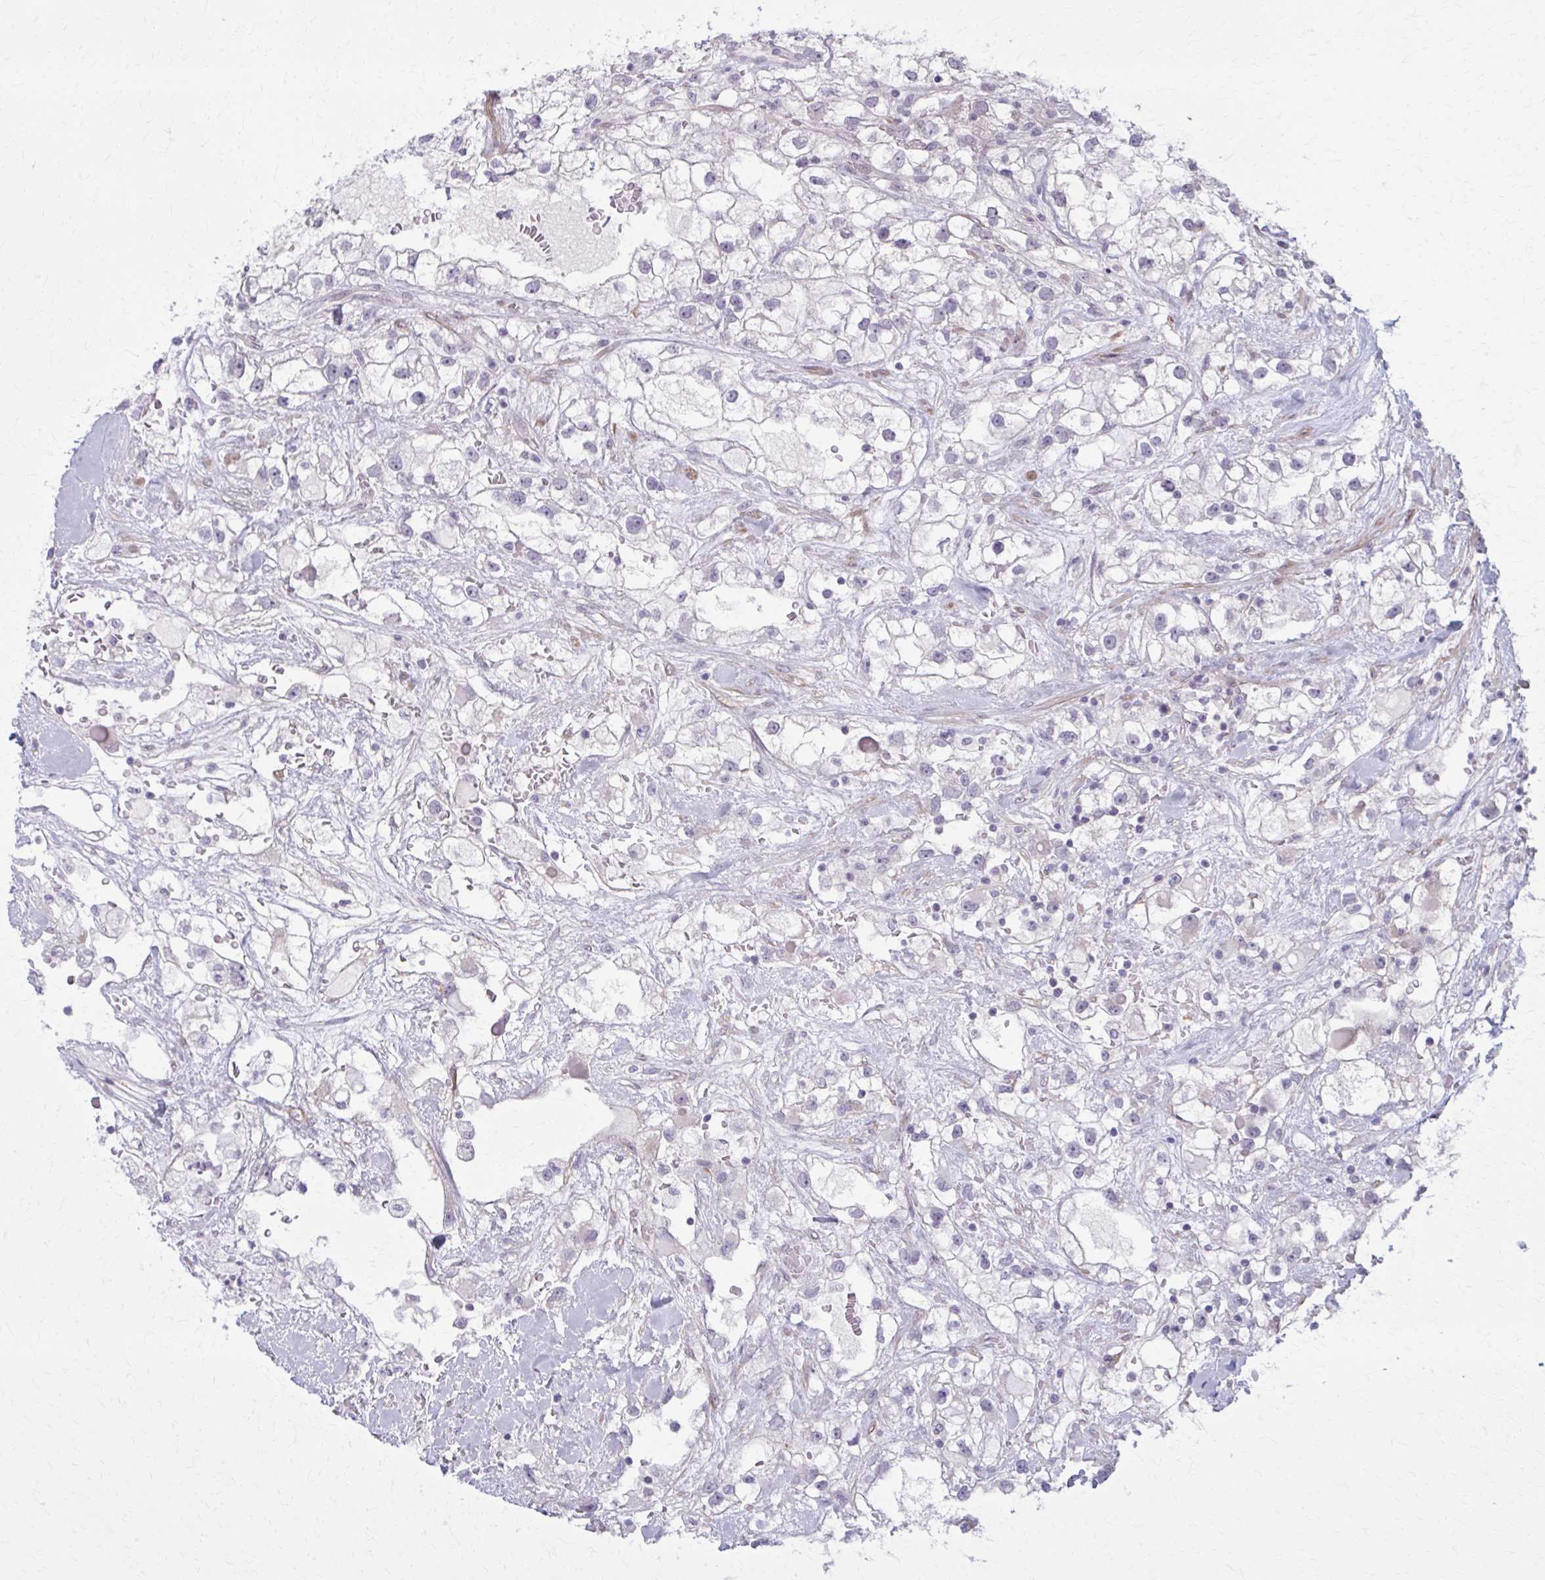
{"staining": {"intensity": "negative", "quantity": "none", "location": "none"}, "tissue": "renal cancer", "cell_type": "Tumor cells", "image_type": "cancer", "snomed": [{"axis": "morphology", "description": "Adenocarcinoma, NOS"}, {"axis": "topography", "description": "Kidney"}], "caption": "An image of renal cancer (adenocarcinoma) stained for a protein exhibits no brown staining in tumor cells.", "gene": "NUMBL", "patient": {"sex": "male", "age": 59}}